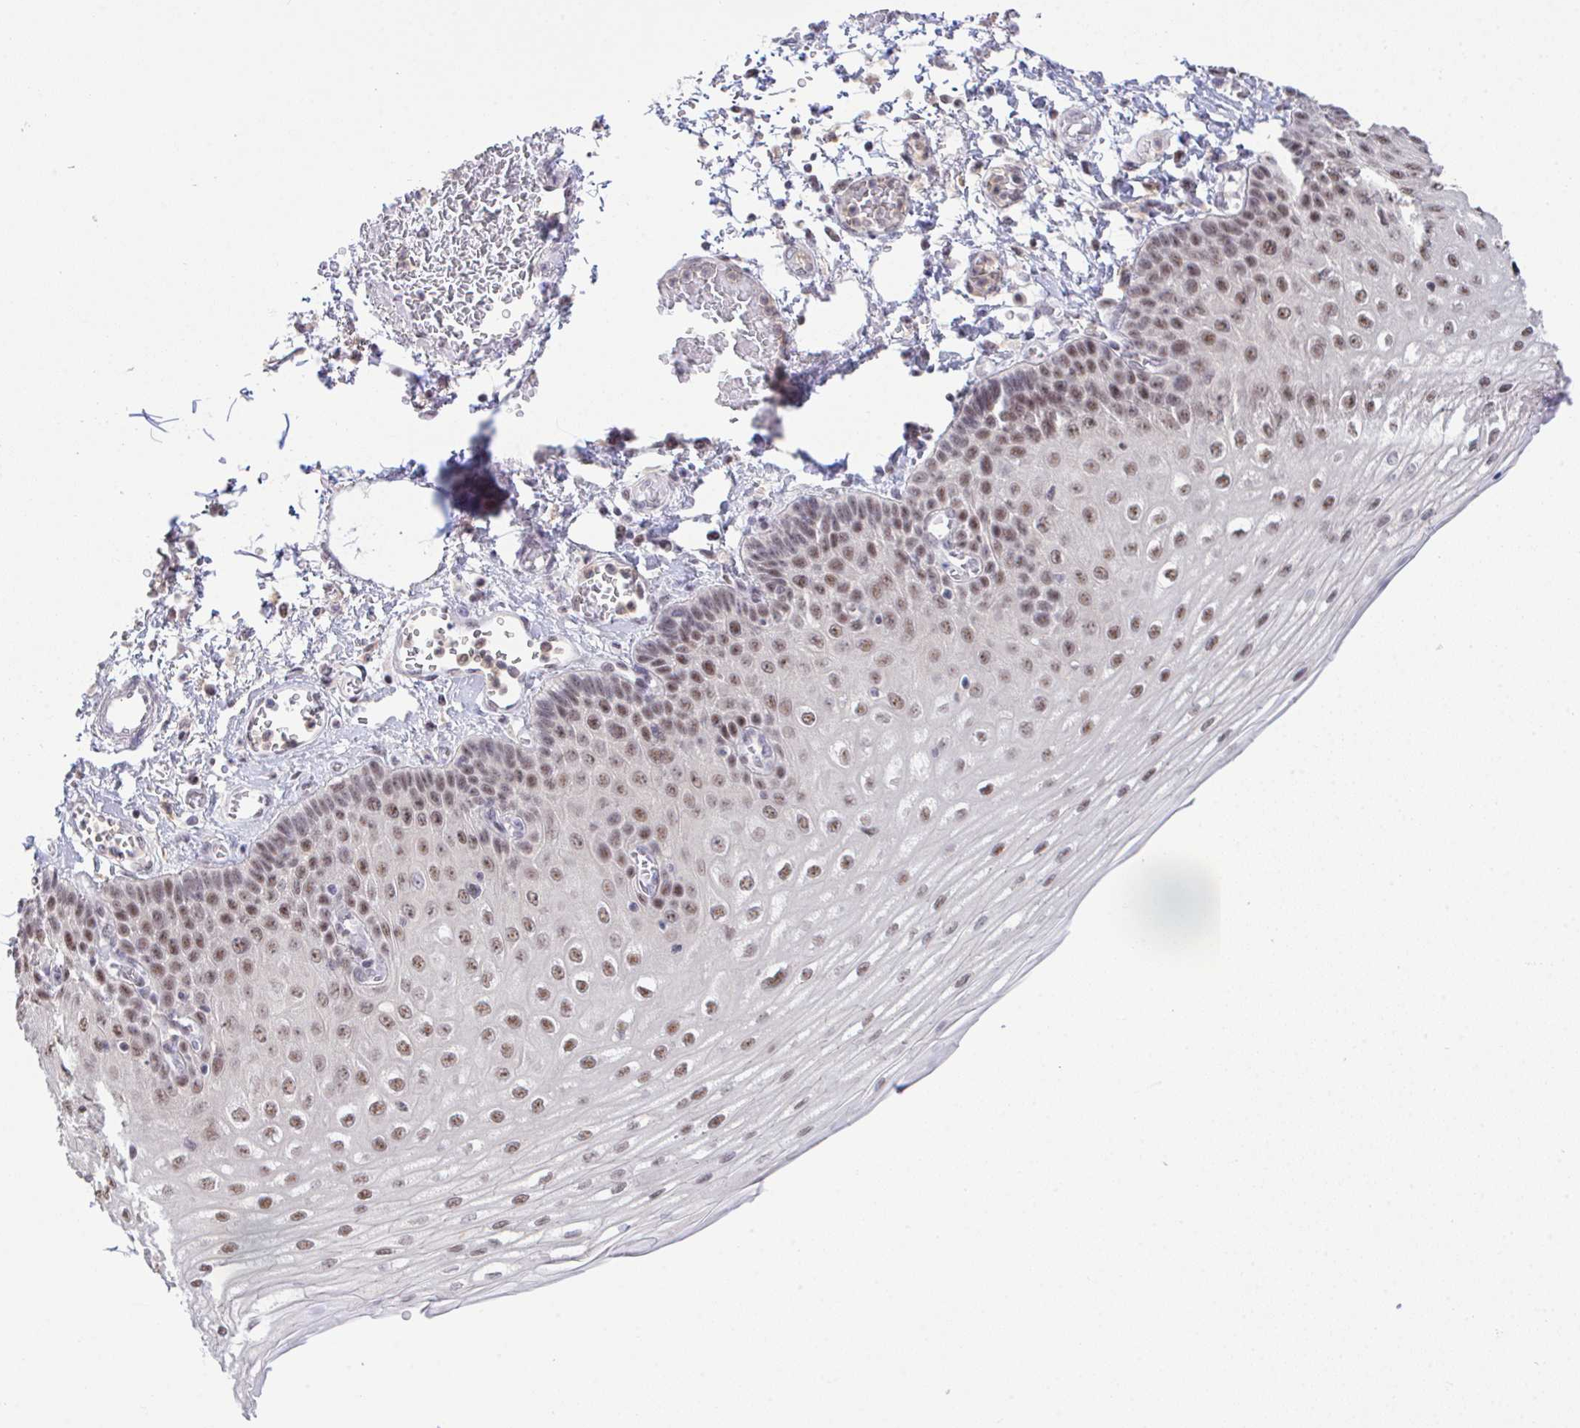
{"staining": {"intensity": "moderate", "quantity": ">75%", "location": "nuclear"}, "tissue": "esophagus", "cell_type": "Squamous epithelial cells", "image_type": "normal", "snomed": [{"axis": "morphology", "description": "Normal tissue, NOS"}, {"axis": "morphology", "description": "Adenocarcinoma, NOS"}, {"axis": "topography", "description": "Esophagus"}], "caption": "Immunohistochemistry image of unremarkable esophagus: esophagus stained using immunohistochemistry (IHC) displays medium levels of moderate protein expression localized specifically in the nuclear of squamous epithelial cells, appearing as a nuclear brown color.", "gene": "OR6K3", "patient": {"sex": "male", "age": 81}}